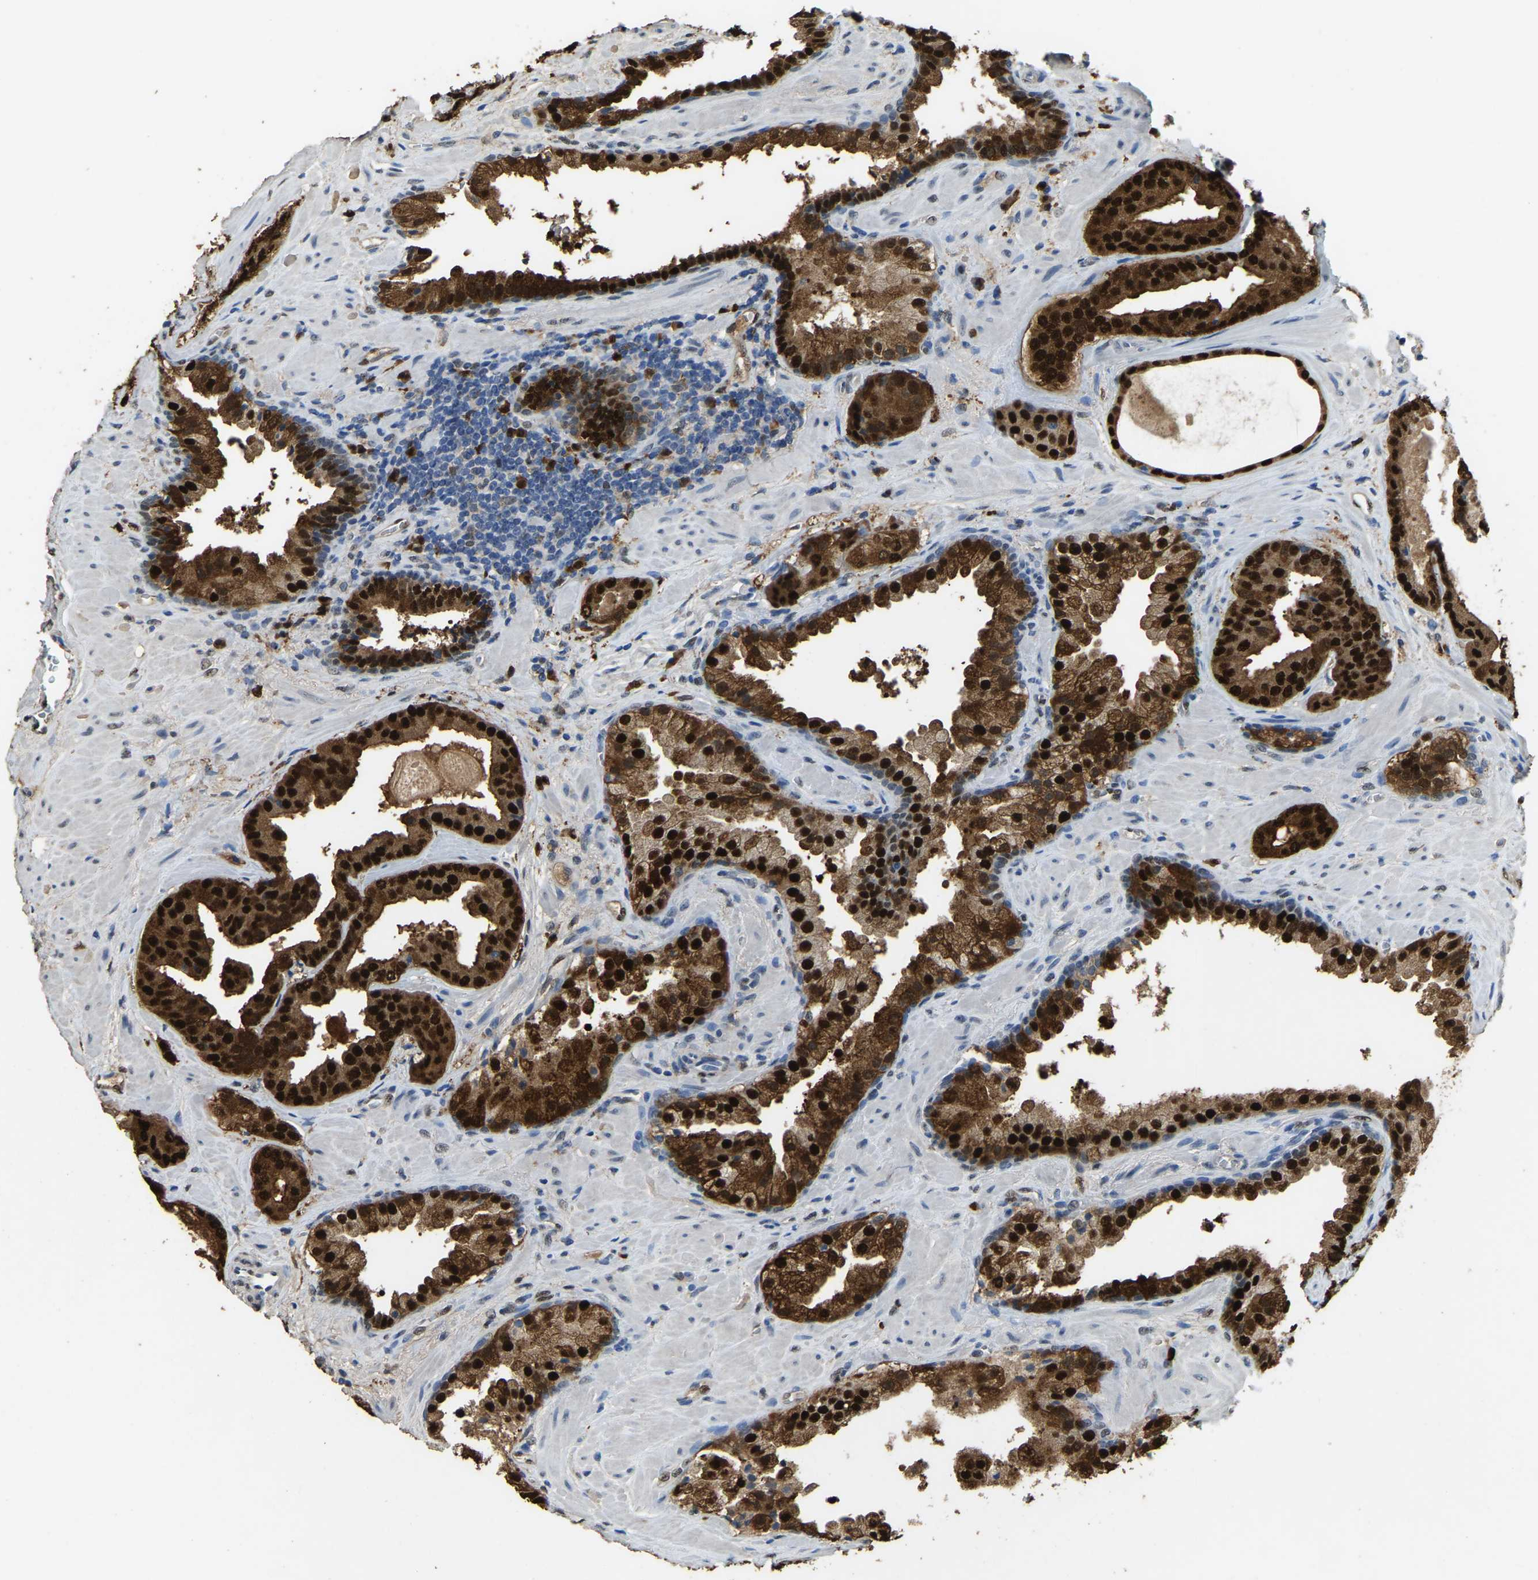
{"staining": {"intensity": "strong", "quantity": ">75%", "location": "cytoplasmic/membranous,nuclear"}, "tissue": "prostate cancer", "cell_type": "Tumor cells", "image_type": "cancer", "snomed": [{"axis": "morphology", "description": "Adenocarcinoma, Low grade"}, {"axis": "topography", "description": "Prostate"}], "caption": "Human adenocarcinoma (low-grade) (prostate) stained with a protein marker demonstrates strong staining in tumor cells.", "gene": "NANS", "patient": {"sex": "male", "age": 71}}